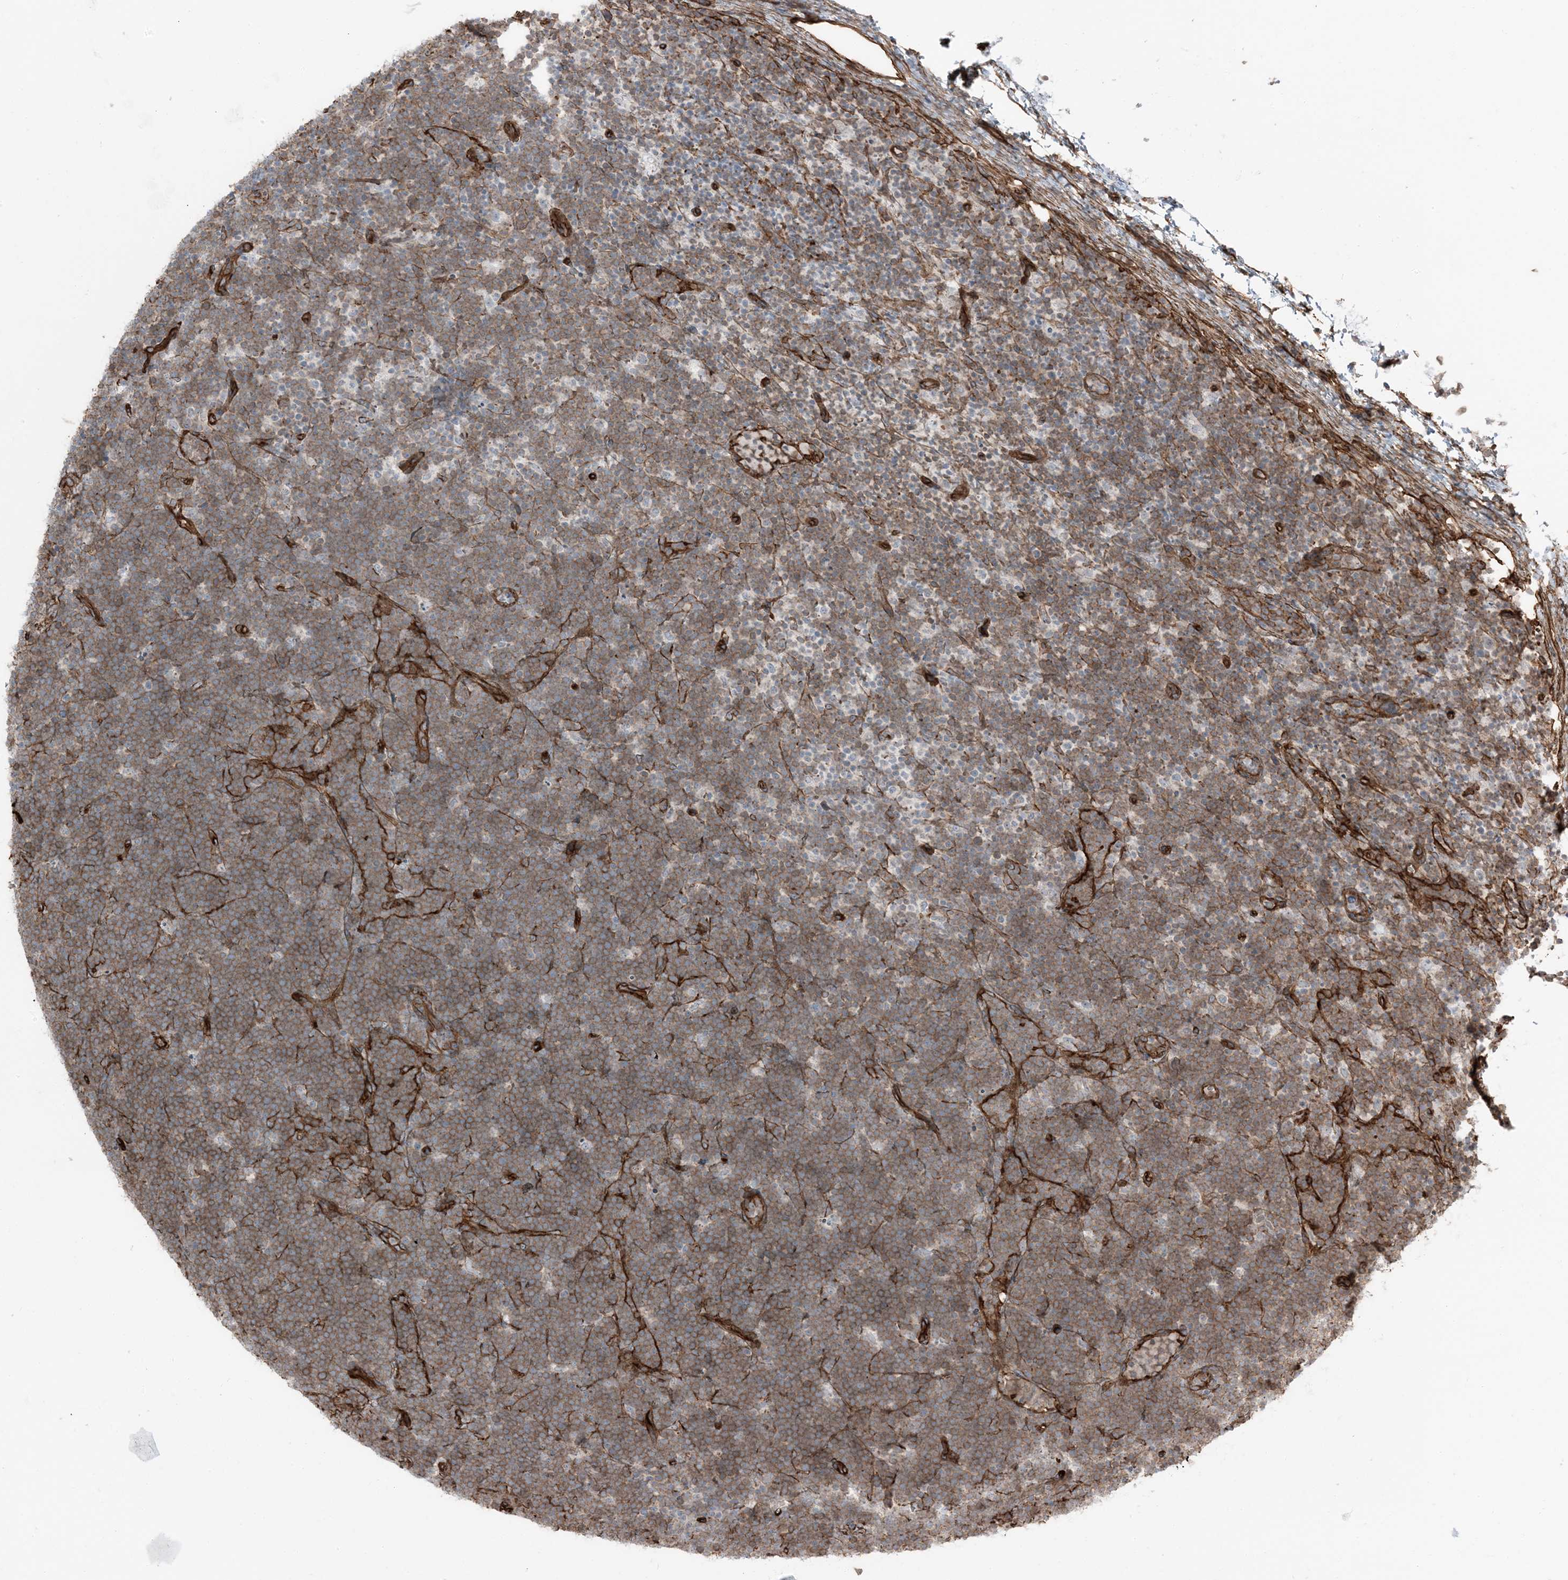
{"staining": {"intensity": "moderate", "quantity": ">75%", "location": "cytoplasmic/membranous"}, "tissue": "lymphoma", "cell_type": "Tumor cells", "image_type": "cancer", "snomed": [{"axis": "morphology", "description": "Malignant lymphoma, non-Hodgkin's type, High grade"}, {"axis": "topography", "description": "Lymph node"}], "caption": "High-magnification brightfield microscopy of high-grade malignant lymphoma, non-Hodgkin's type stained with DAB (brown) and counterstained with hematoxylin (blue). tumor cells exhibit moderate cytoplasmic/membranous staining is appreciated in about>75% of cells.", "gene": "ZFP90", "patient": {"sex": "male", "age": 13}}